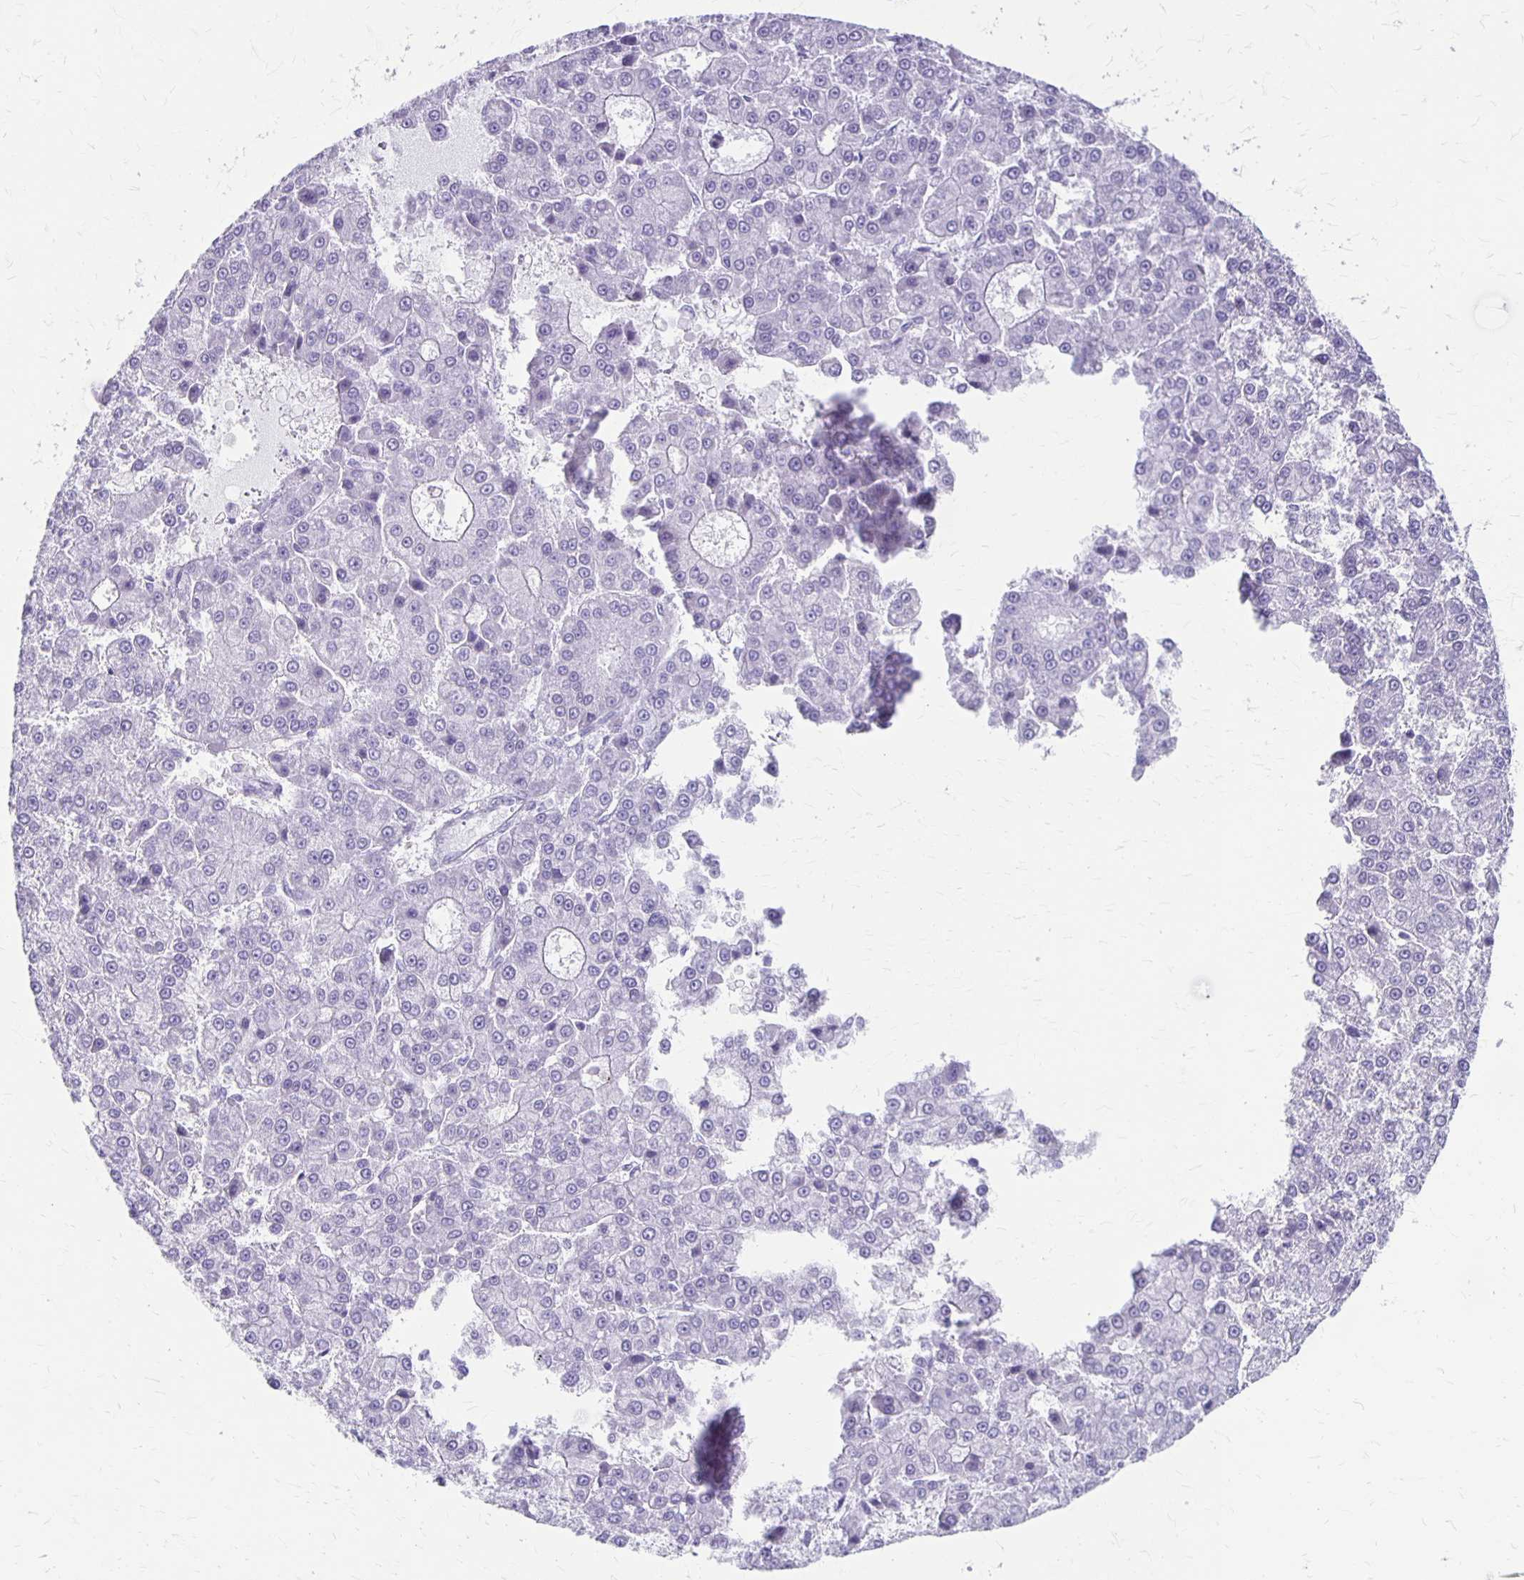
{"staining": {"intensity": "negative", "quantity": "none", "location": "none"}, "tissue": "liver cancer", "cell_type": "Tumor cells", "image_type": "cancer", "snomed": [{"axis": "morphology", "description": "Carcinoma, Hepatocellular, NOS"}, {"axis": "topography", "description": "Liver"}], "caption": "IHC micrograph of neoplastic tissue: human hepatocellular carcinoma (liver) stained with DAB (3,3'-diaminobenzidine) reveals no significant protein staining in tumor cells.", "gene": "MAGEC2", "patient": {"sex": "male", "age": 70}}